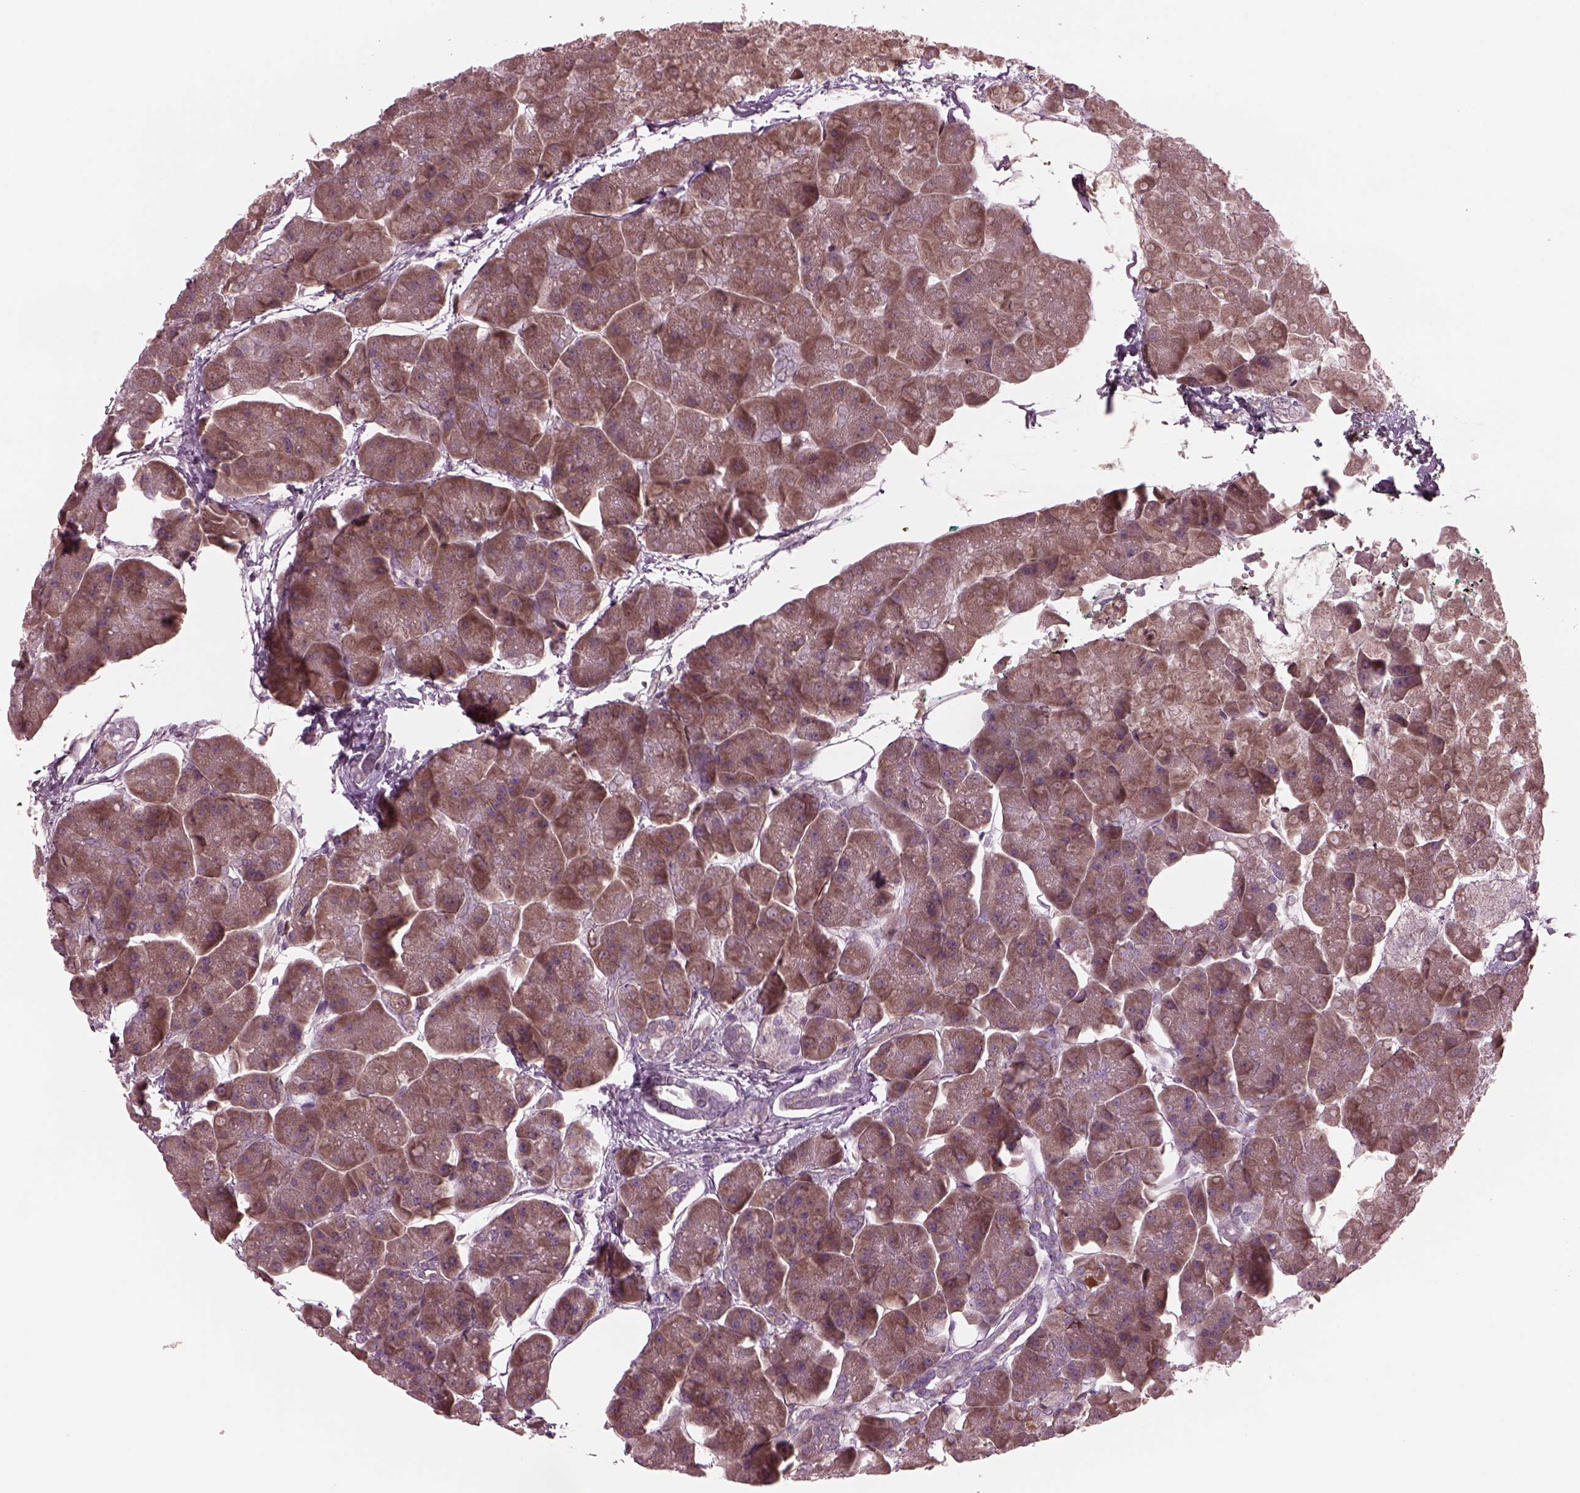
{"staining": {"intensity": "moderate", "quantity": ">75%", "location": "cytoplasmic/membranous"}, "tissue": "pancreas", "cell_type": "Exocrine glandular cells", "image_type": "normal", "snomed": [{"axis": "morphology", "description": "Normal tissue, NOS"}, {"axis": "topography", "description": "Adipose tissue"}, {"axis": "topography", "description": "Pancreas"}, {"axis": "topography", "description": "Peripheral nerve tissue"}], "caption": "Moderate cytoplasmic/membranous staining is identified in approximately >75% of exocrine glandular cells in normal pancreas.", "gene": "AP4M1", "patient": {"sex": "female", "age": 58}}